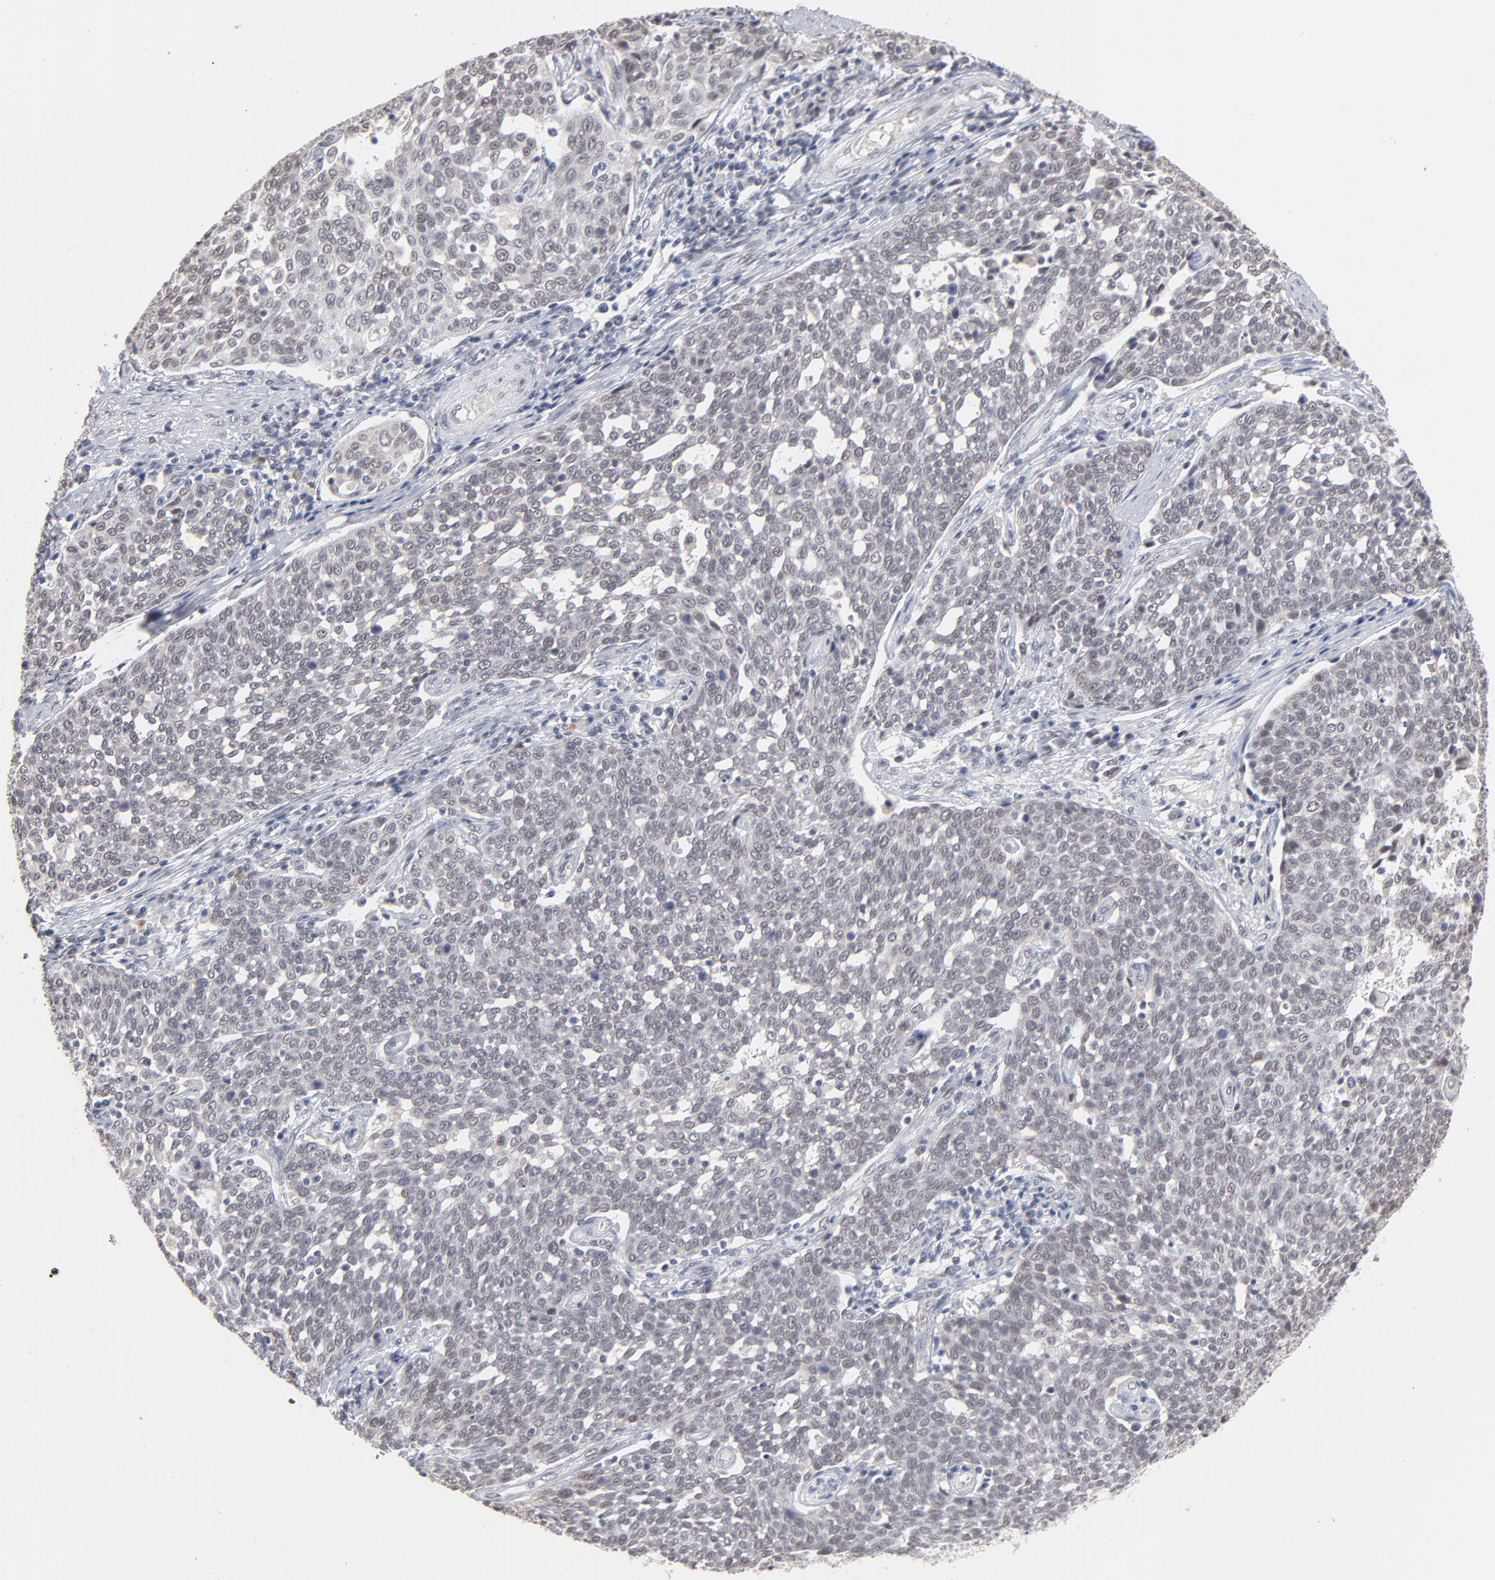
{"staining": {"intensity": "weak", "quantity": "<25%", "location": "nuclear"}, "tissue": "cervical cancer", "cell_type": "Tumor cells", "image_type": "cancer", "snomed": [{"axis": "morphology", "description": "Squamous cell carcinoma, NOS"}, {"axis": "topography", "description": "Cervix"}], "caption": "This is a micrograph of immunohistochemistry (IHC) staining of cervical cancer (squamous cell carcinoma), which shows no expression in tumor cells. Brightfield microscopy of IHC stained with DAB (brown) and hematoxylin (blue), captured at high magnification.", "gene": "MBIP", "patient": {"sex": "female", "age": 34}}